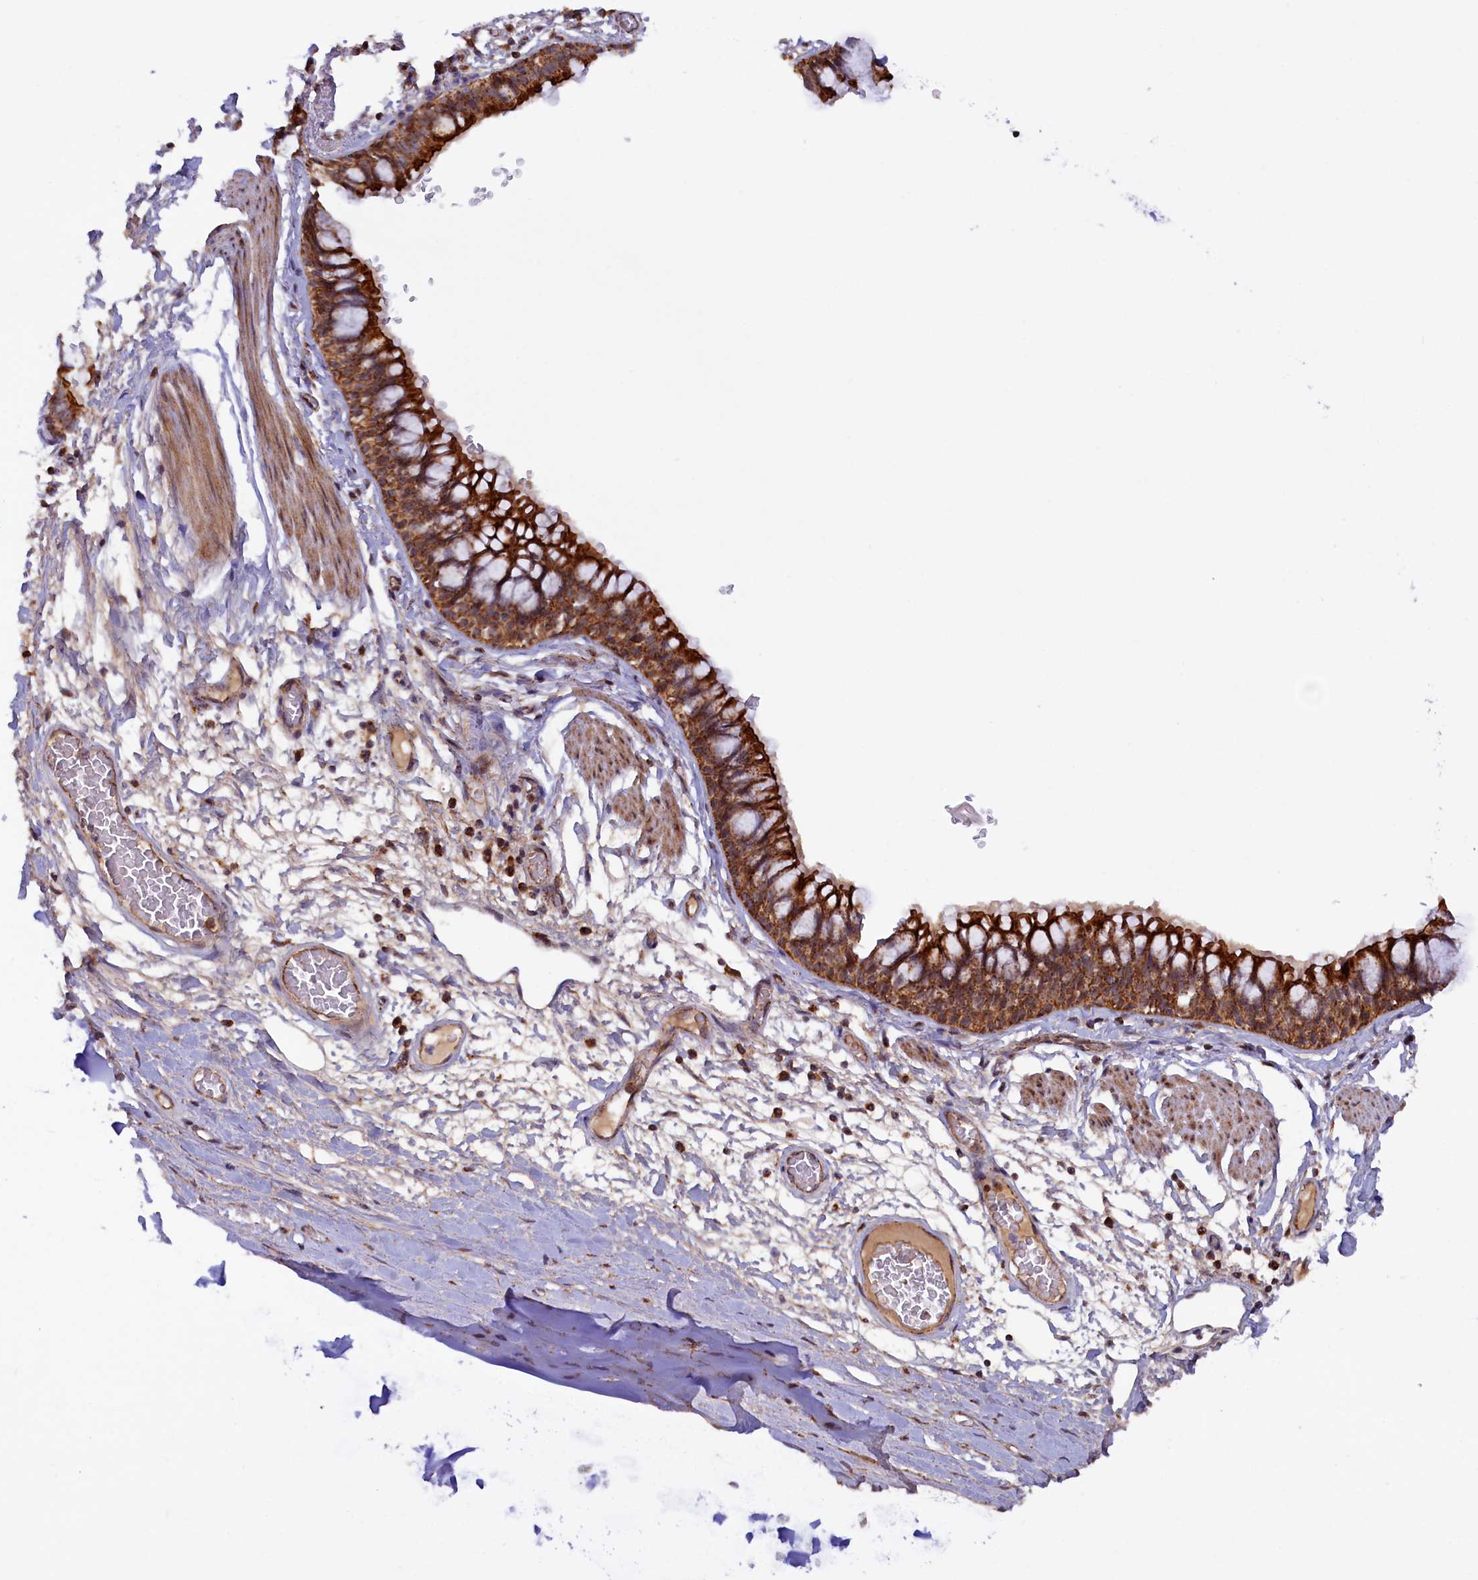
{"staining": {"intensity": "strong", "quantity": ">75%", "location": "cytoplasmic/membranous"}, "tissue": "bronchus", "cell_type": "Respiratory epithelial cells", "image_type": "normal", "snomed": [{"axis": "morphology", "description": "Normal tissue, NOS"}, {"axis": "topography", "description": "Cartilage tissue"}, {"axis": "topography", "description": "Bronchus"}], "caption": "High-power microscopy captured an IHC image of unremarkable bronchus, revealing strong cytoplasmic/membranous positivity in about >75% of respiratory epithelial cells.", "gene": "DUS3L", "patient": {"sex": "female", "age": 36}}